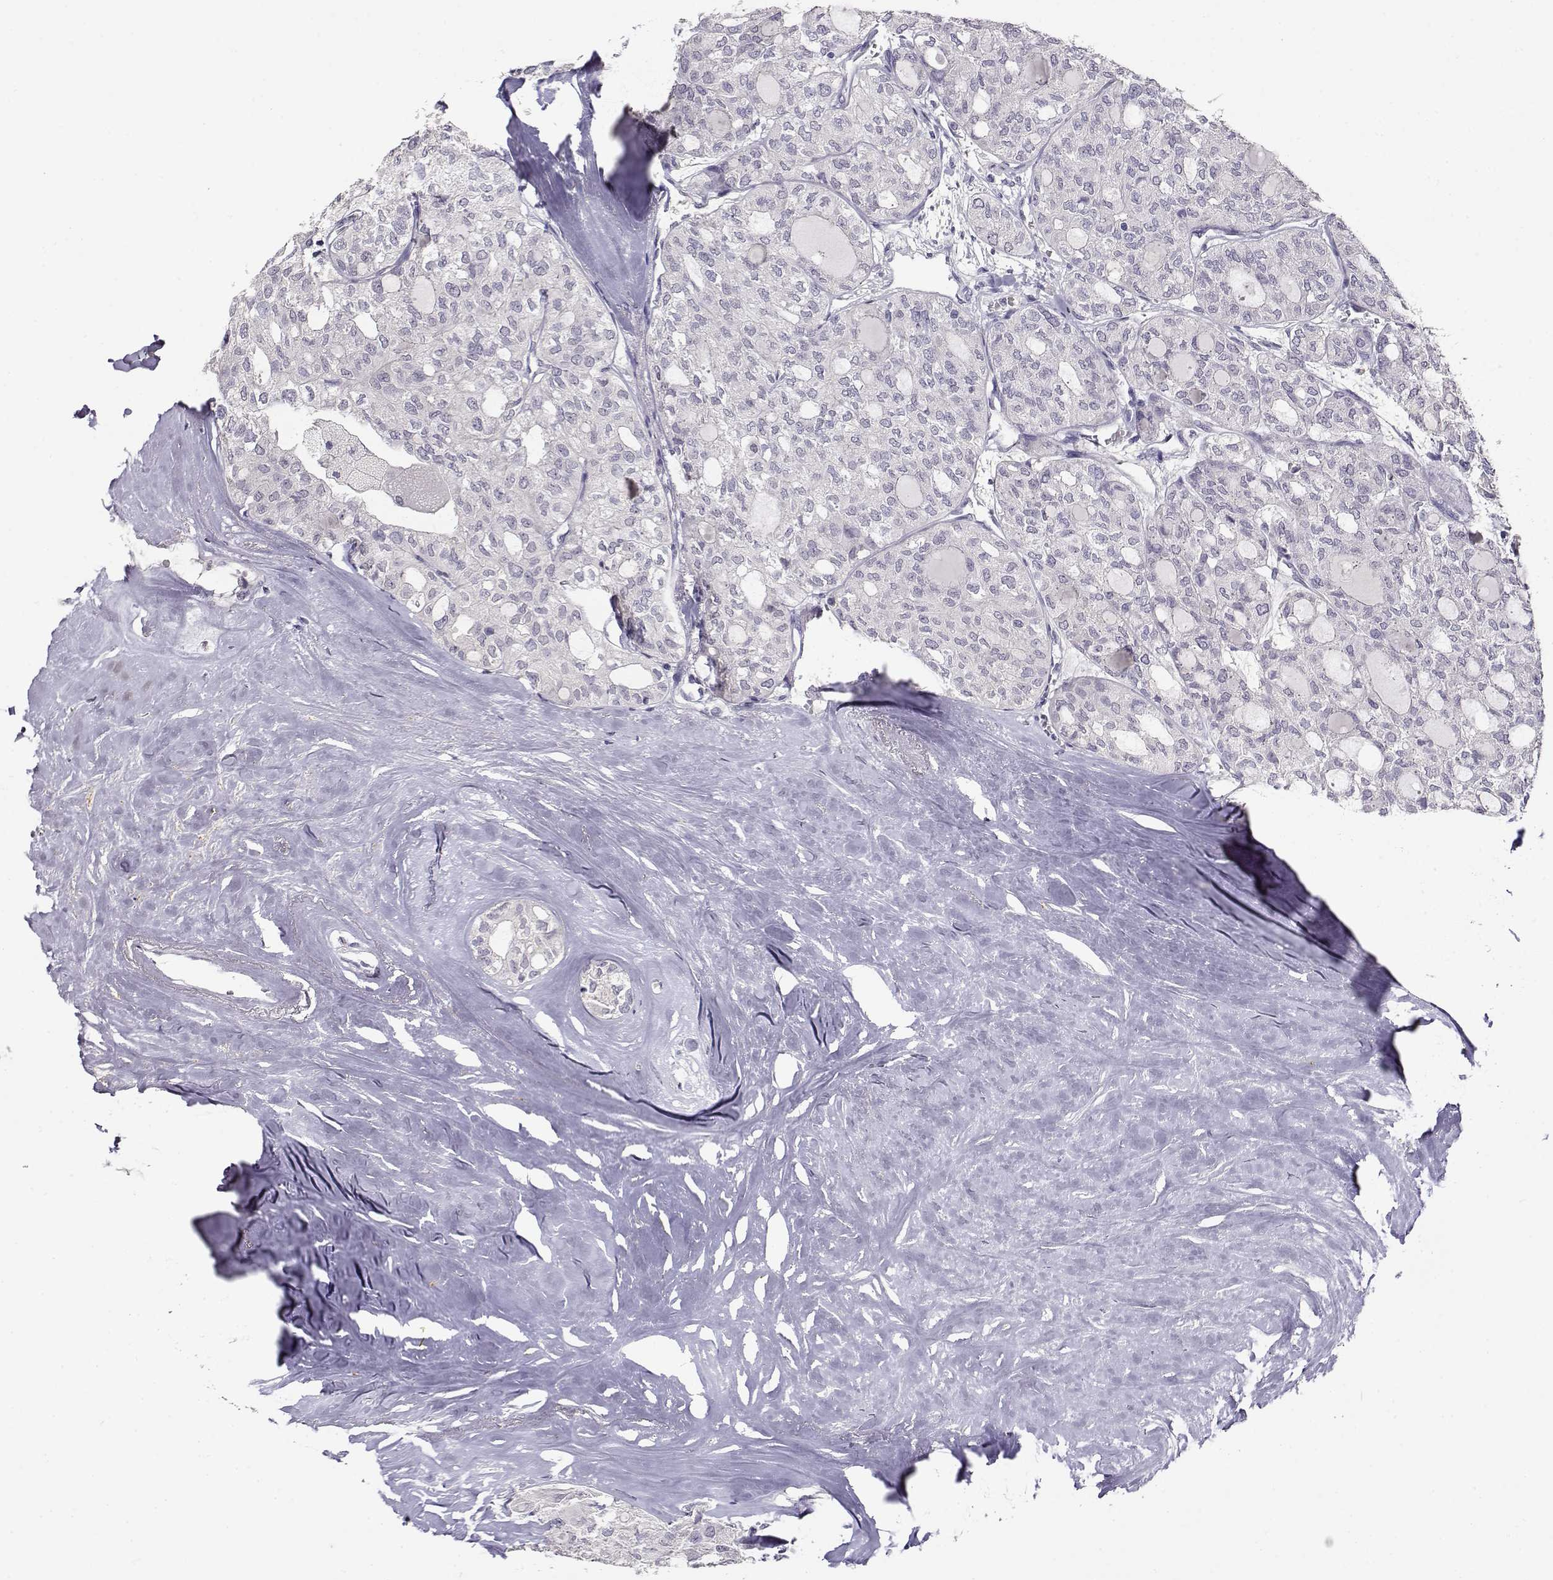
{"staining": {"intensity": "negative", "quantity": "none", "location": "none"}, "tissue": "thyroid cancer", "cell_type": "Tumor cells", "image_type": "cancer", "snomed": [{"axis": "morphology", "description": "Follicular adenoma carcinoma, NOS"}, {"axis": "topography", "description": "Thyroid gland"}], "caption": "Tumor cells are negative for brown protein staining in follicular adenoma carcinoma (thyroid).", "gene": "RHOXF2", "patient": {"sex": "male", "age": 75}}